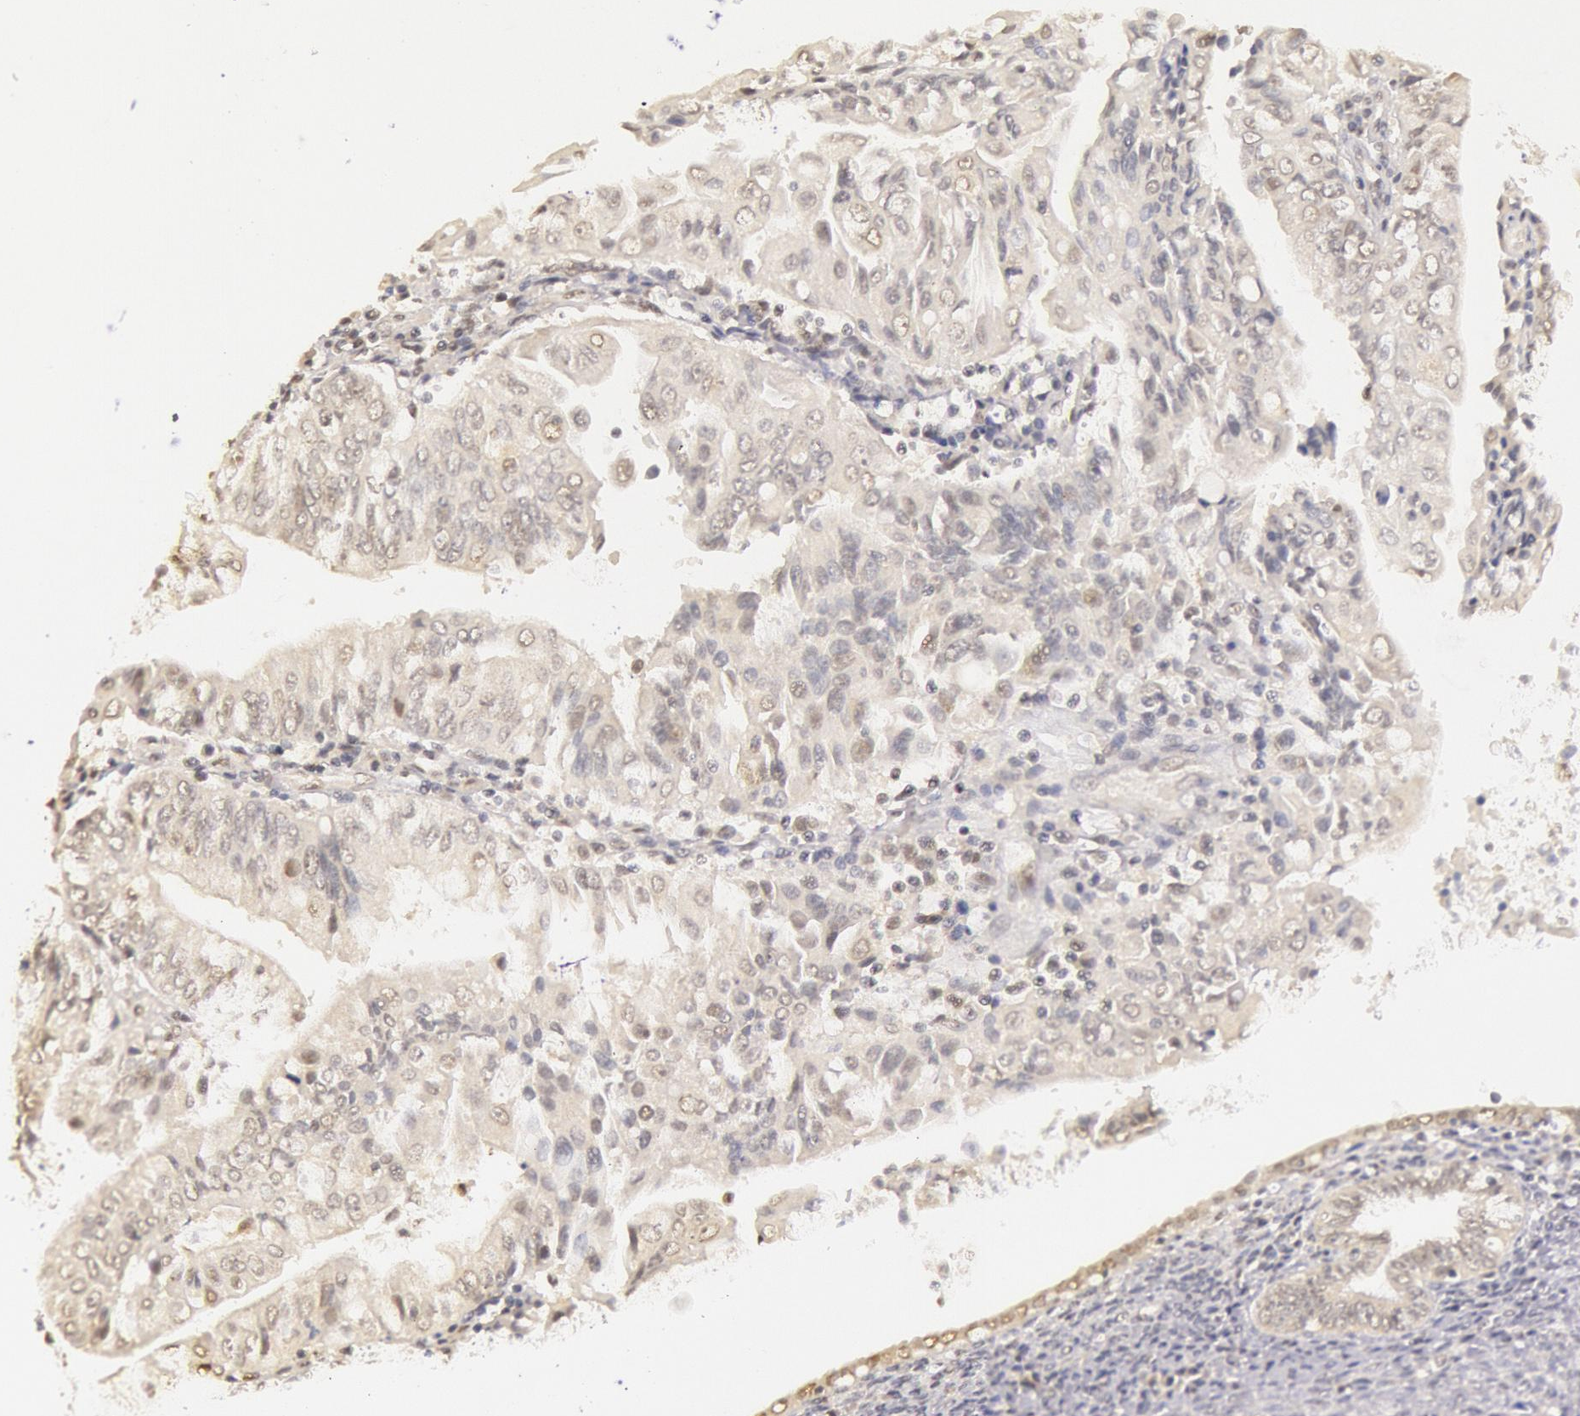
{"staining": {"intensity": "weak", "quantity": "25%-75%", "location": "cytoplasmic/membranous"}, "tissue": "endometrial cancer", "cell_type": "Tumor cells", "image_type": "cancer", "snomed": [{"axis": "morphology", "description": "Adenocarcinoma, NOS"}, {"axis": "topography", "description": "Endometrium"}], "caption": "This image reveals IHC staining of human endometrial adenocarcinoma, with low weak cytoplasmic/membranous expression in approximately 25%-75% of tumor cells.", "gene": "RTL10", "patient": {"sex": "female", "age": 75}}